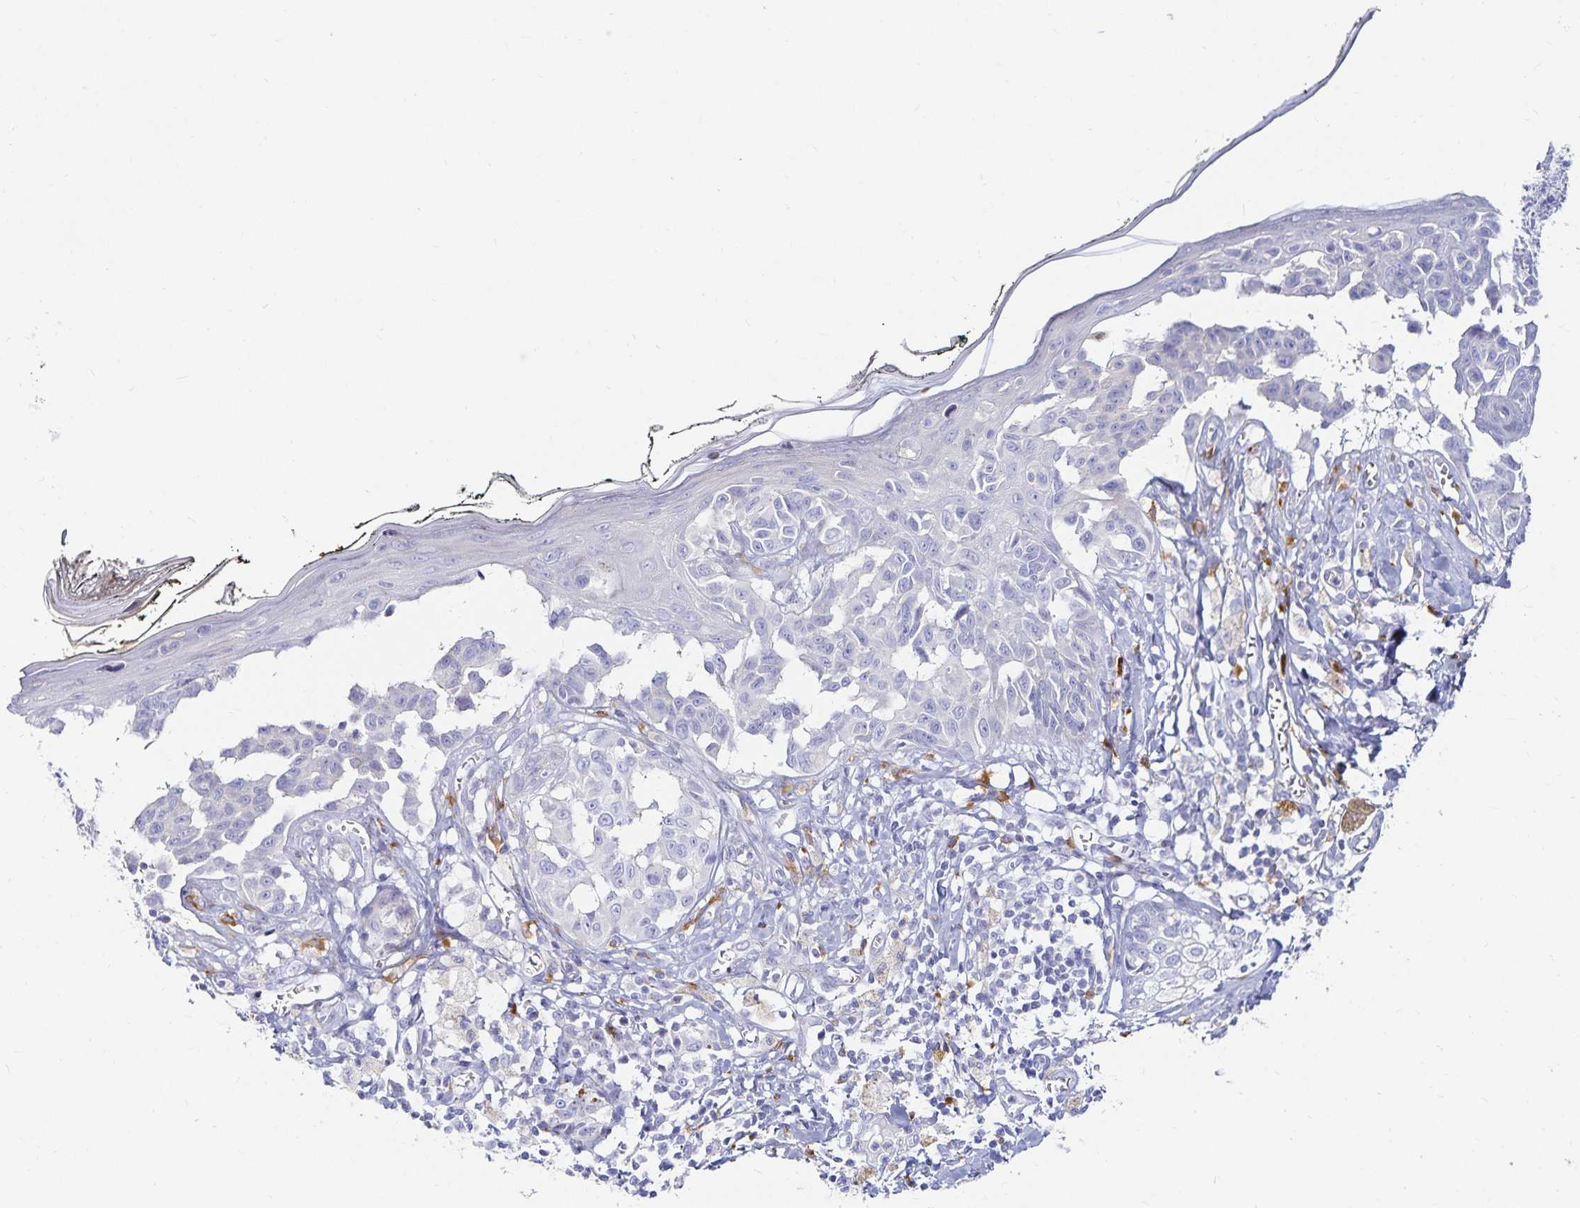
{"staining": {"intensity": "negative", "quantity": "none", "location": "none"}, "tissue": "melanoma", "cell_type": "Tumor cells", "image_type": "cancer", "snomed": [{"axis": "morphology", "description": "Malignant melanoma, NOS"}, {"axis": "topography", "description": "Skin"}], "caption": "Histopathology image shows no protein expression in tumor cells of melanoma tissue. (DAB immunohistochemistry with hematoxylin counter stain).", "gene": "TNIP1", "patient": {"sex": "female", "age": 43}}